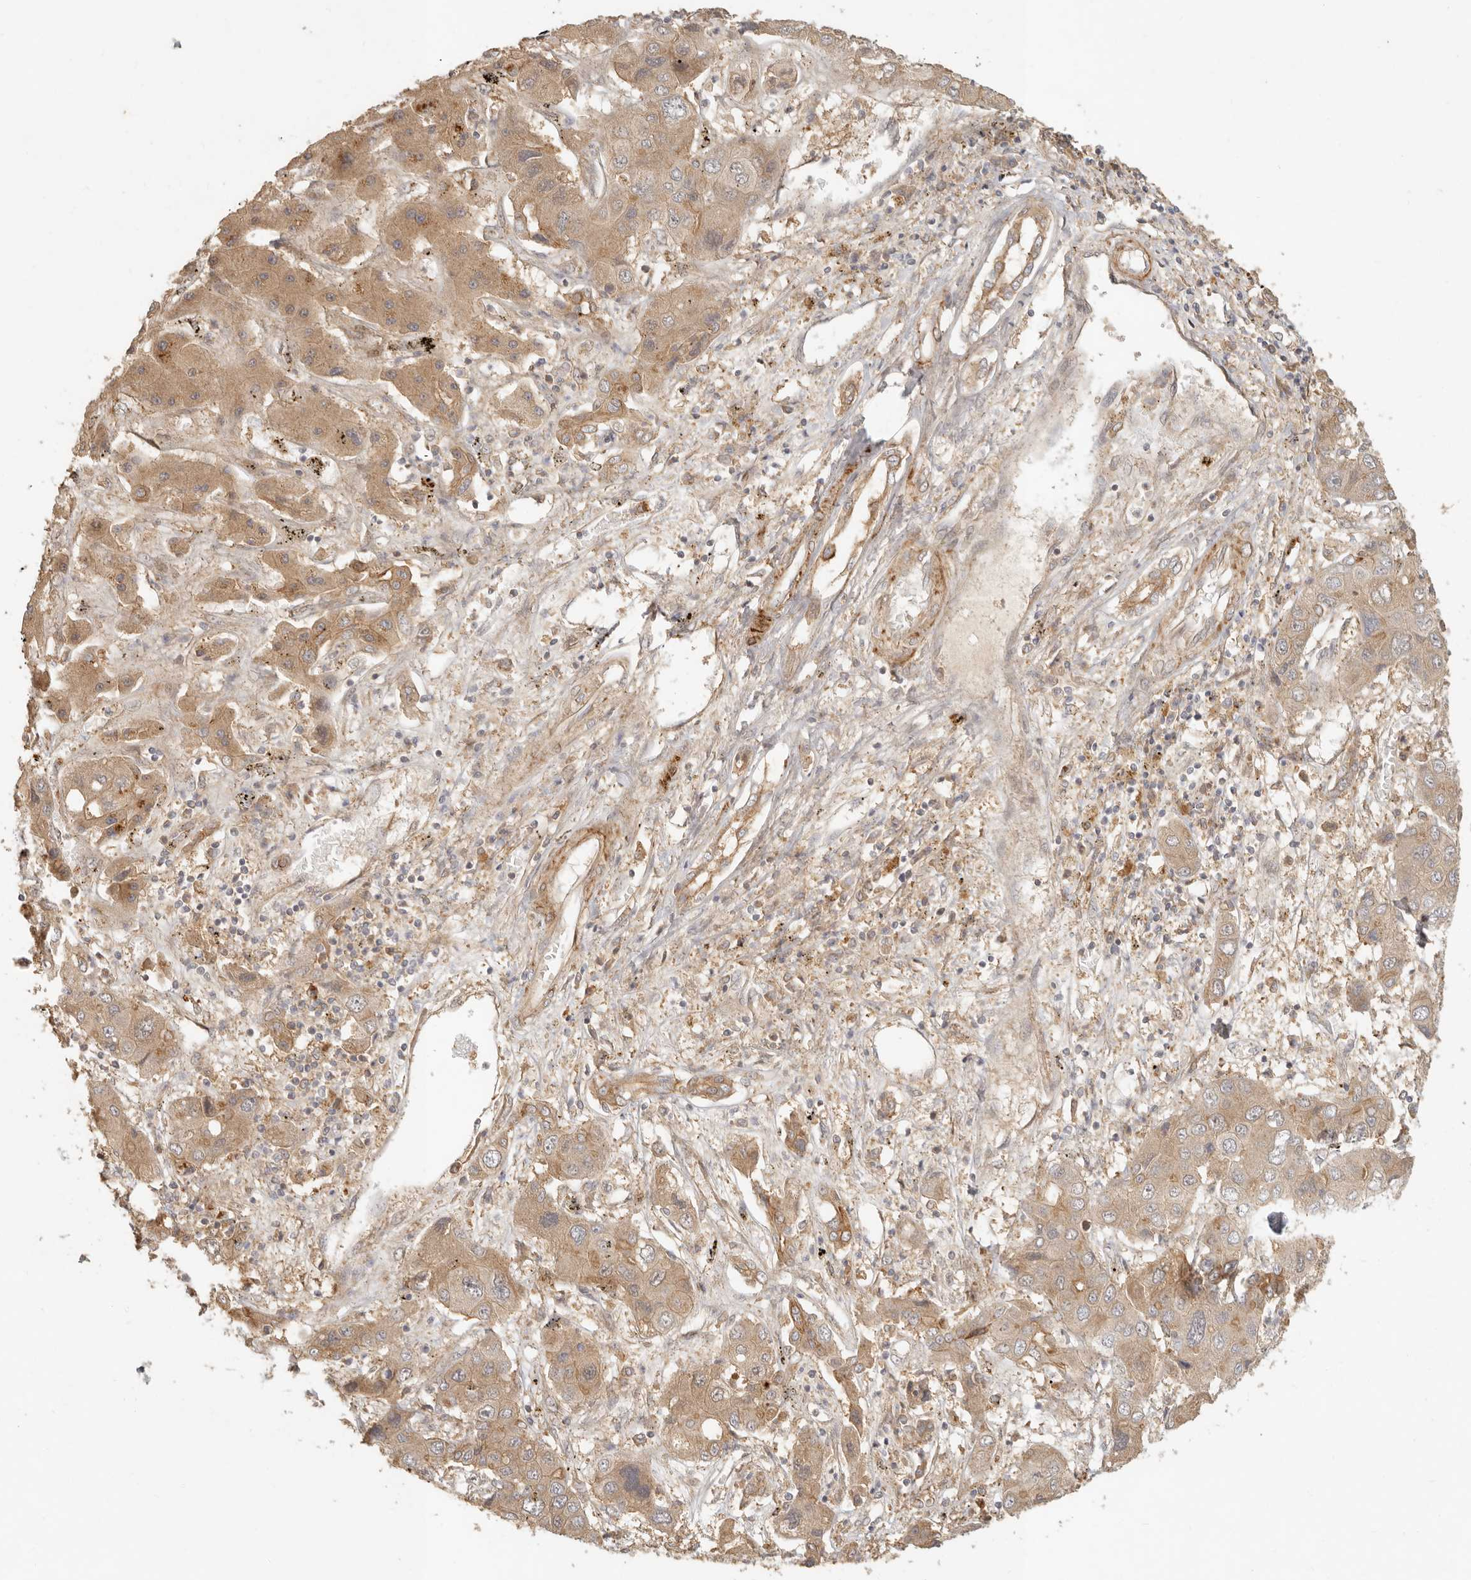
{"staining": {"intensity": "moderate", "quantity": ">75%", "location": "cytoplasmic/membranous"}, "tissue": "liver cancer", "cell_type": "Tumor cells", "image_type": "cancer", "snomed": [{"axis": "morphology", "description": "Cholangiocarcinoma"}, {"axis": "topography", "description": "Liver"}], "caption": "Approximately >75% of tumor cells in human liver cancer reveal moderate cytoplasmic/membranous protein positivity as visualized by brown immunohistochemical staining.", "gene": "VIPR1", "patient": {"sex": "male", "age": 67}}